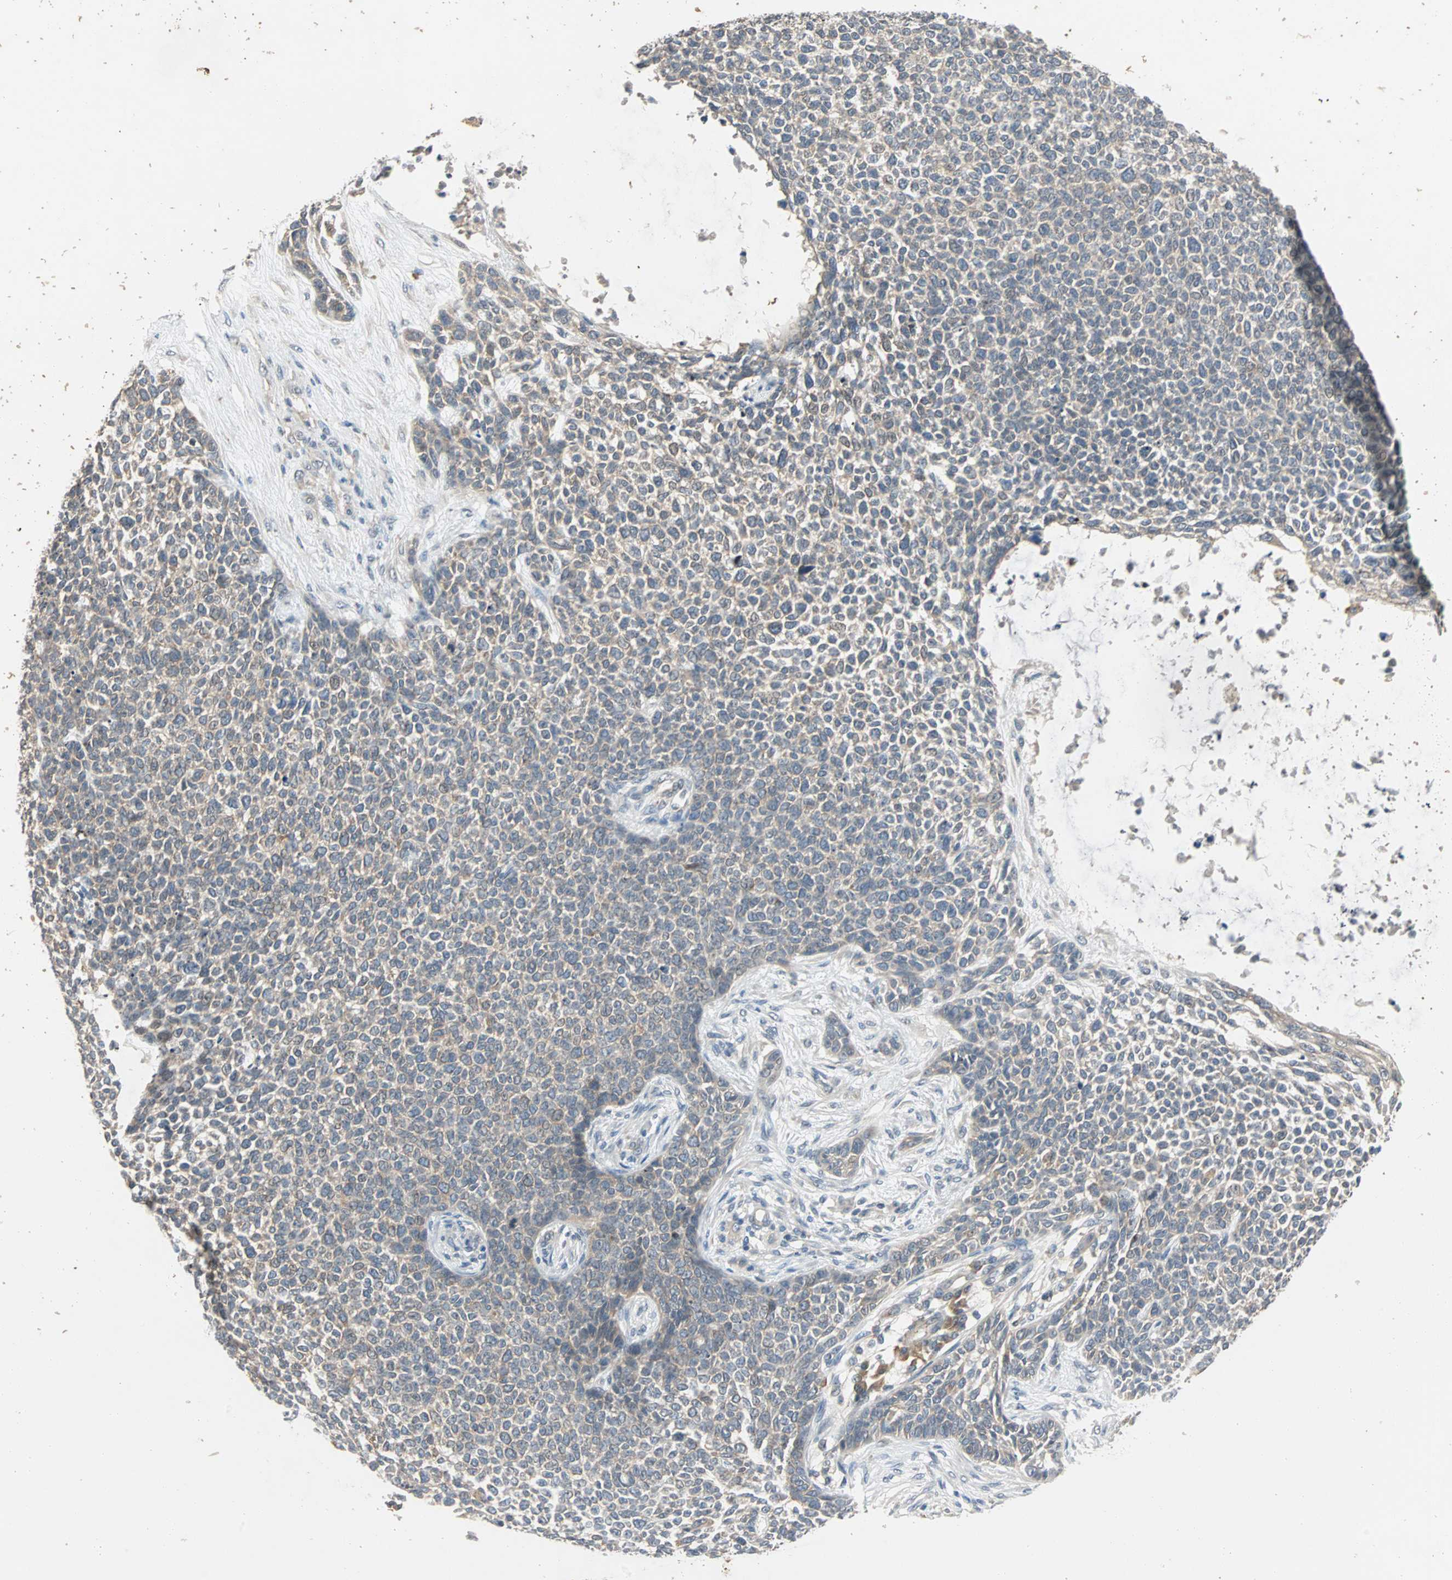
{"staining": {"intensity": "moderate", "quantity": ">75%", "location": "cytoplasmic/membranous"}, "tissue": "skin cancer", "cell_type": "Tumor cells", "image_type": "cancer", "snomed": [{"axis": "morphology", "description": "Basal cell carcinoma"}, {"axis": "topography", "description": "Skin"}], "caption": "Protein staining demonstrates moderate cytoplasmic/membranous expression in about >75% of tumor cells in skin cancer (basal cell carcinoma). (Brightfield microscopy of DAB IHC at high magnification).", "gene": "TTF2", "patient": {"sex": "female", "age": 84}}